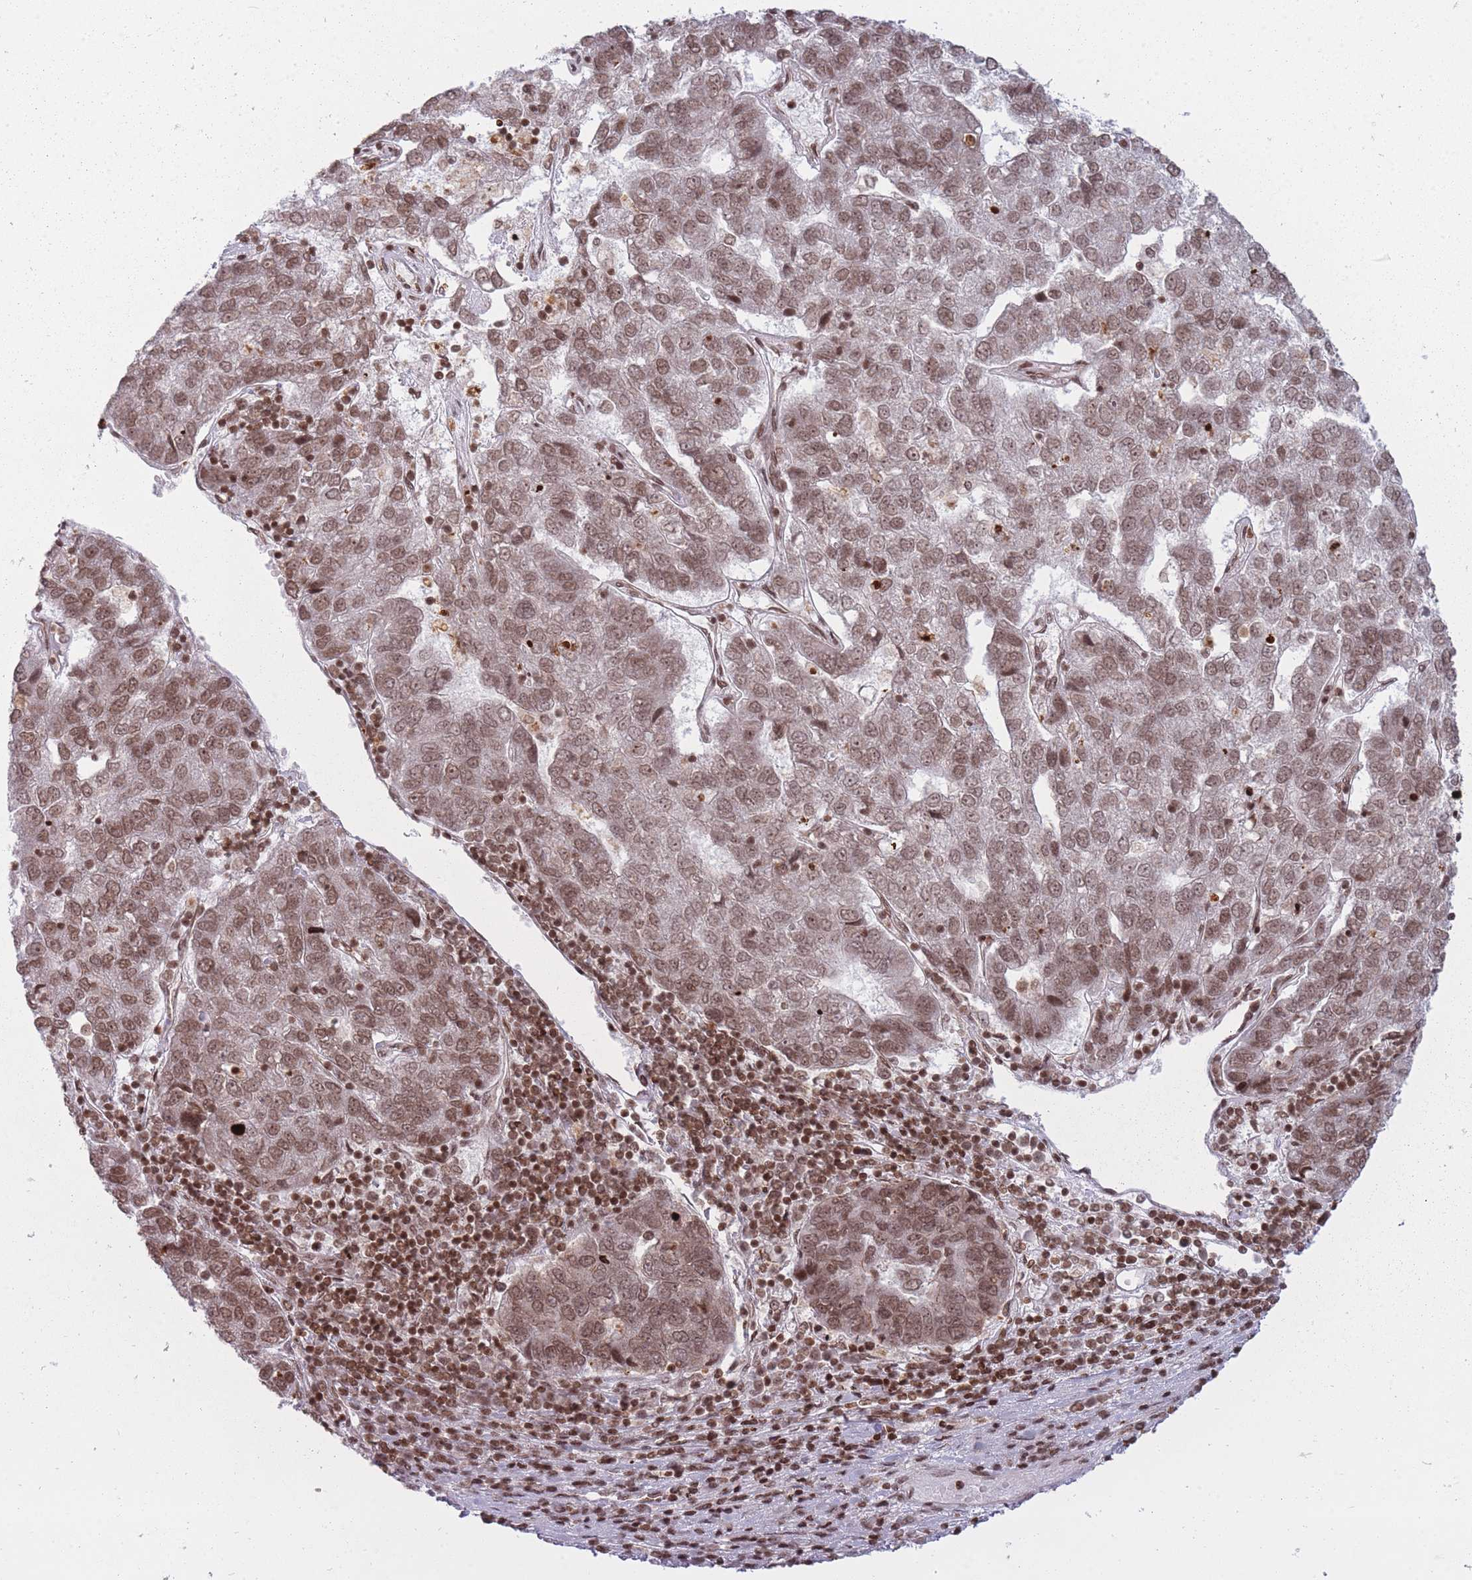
{"staining": {"intensity": "moderate", "quantity": ">75%", "location": "nuclear"}, "tissue": "pancreatic cancer", "cell_type": "Tumor cells", "image_type": "cancer", "snomed": [{"axis": "morphology", "description": "Adenocarcinoma, NOS"}, {"axis": "topography", "description": "Pancreas"}], "caption": "The immunohistochemical stain highlights moderate nuclear staining in tumor cells of pancreatic cancer (adenocarcinoma) tissue. Using DAB (3,3'-diaminobenzidine) (brown) and hematoxylin (blue) stains, captured at high magnification using brightfield microscopy.", "gene": "TMC6", "patient": {"sex": "female", "age": 61}}